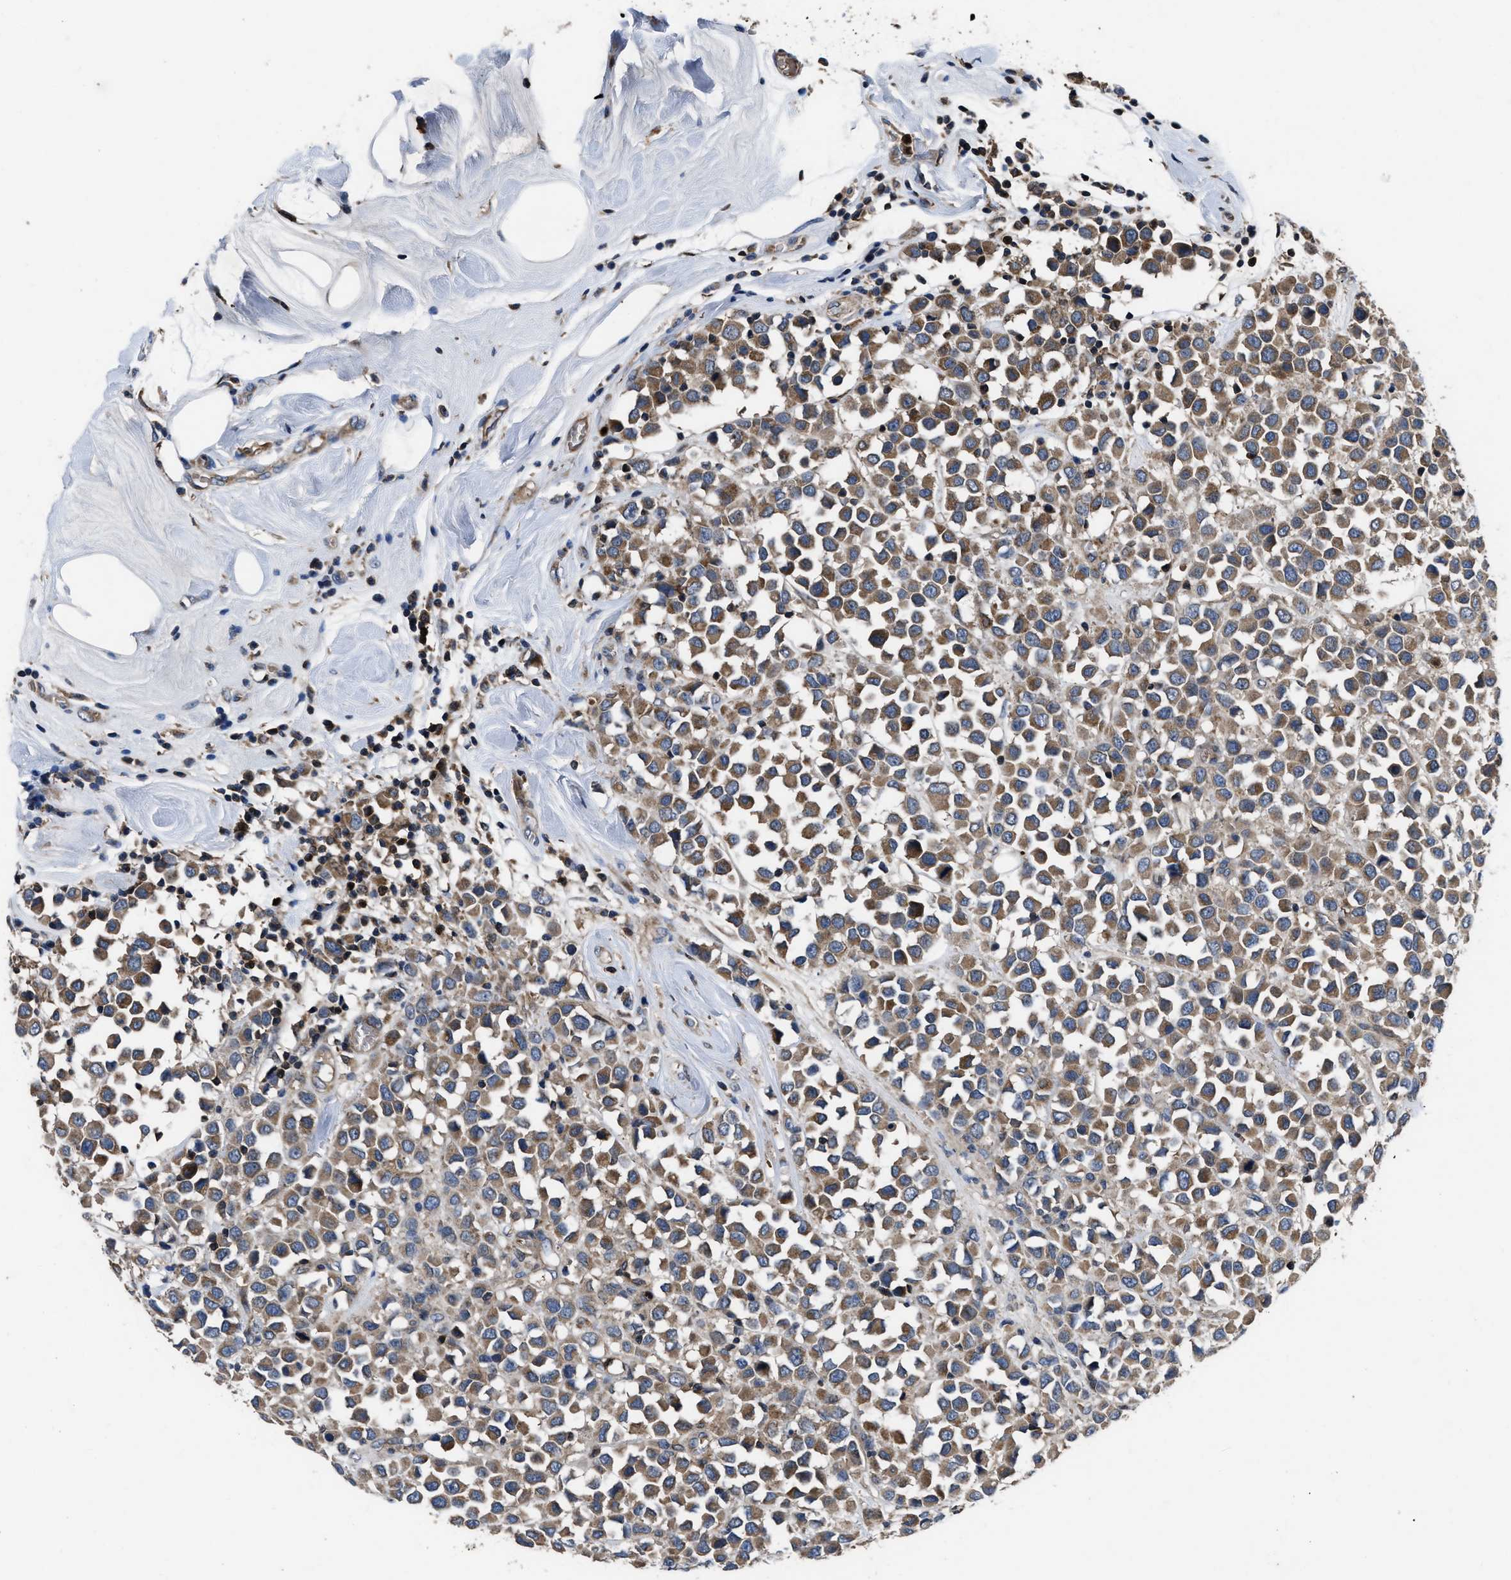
{"staining": {"intensity": "moderate", "quantity": ">75%", "location": "cytoplasmic/membranous"}, "tissue": "breast cancer", "cell_type": "Tumor cells", "image_type": "cancer", "snomed": [{"axis": "morphology", "description": "Duct carcinoma"}, {"axis": "topography", "description": "Breast"}], "caption": "Protein analysis of breast cancer (invasive ductal carcinoma) tissue displays moderate cytoplasmic/membranous expression in about >75% of tumor cells.", "gene": "YBEY", "patient": {"sex": "female", "age": 61}}